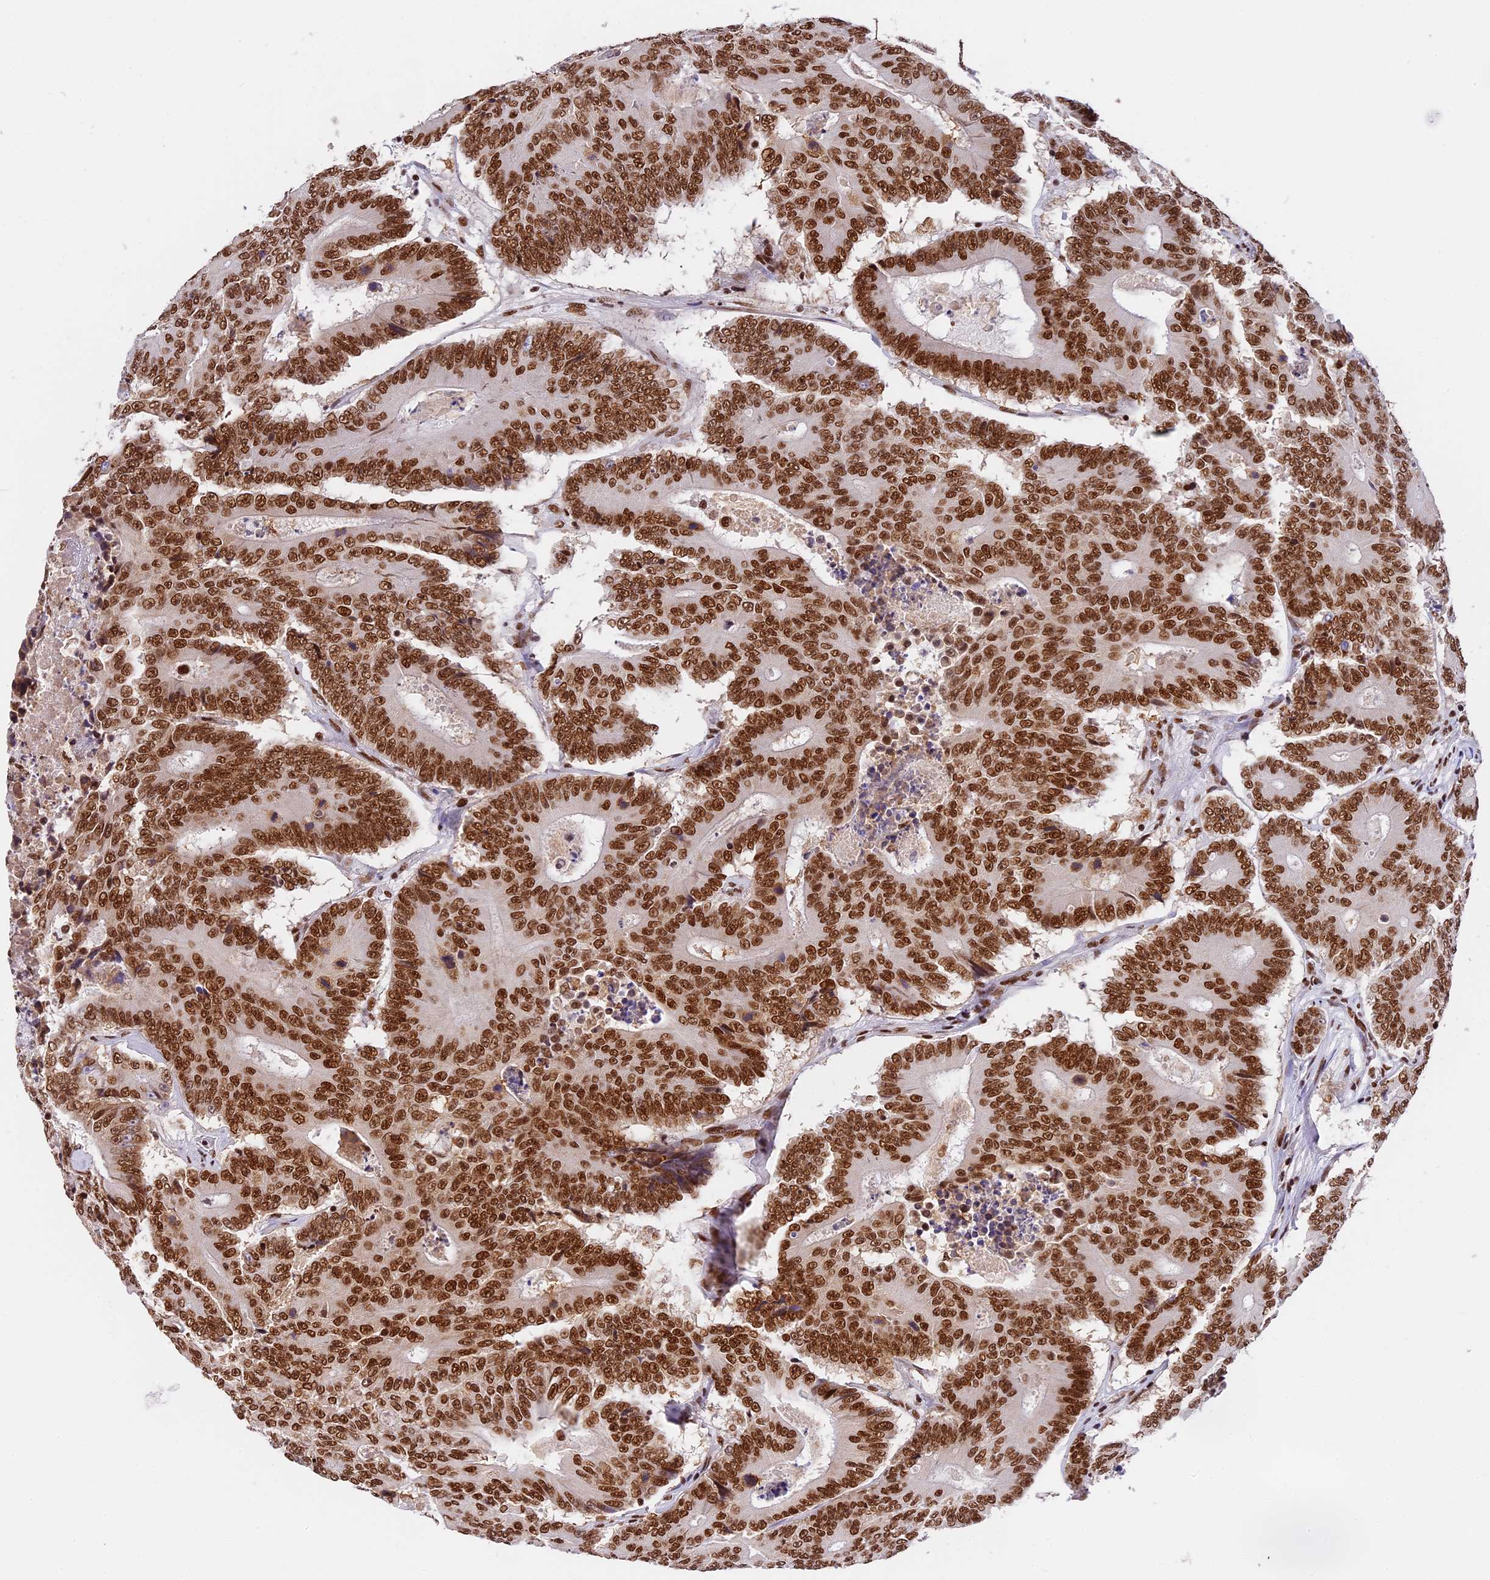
{"staining": {"intensity": "strong", "quantity": ">75%", "location": "nuclear"}, "tissue": "colorectal cancer", "cell_type": "Tumor cells", "image_type": "cancer", "snomed": [{"axis": "morphology", "description": "Adenocarcinoma, NOS"}, {"axis": "topography", "description": "Colon"}], "caption": "Immunohistochemical staining of colorectal cancer exhibits strong nuclear protein positivity in about >75% of tumor cells. Nuclei are stained in blue.", "gene": "SBNO1", "patient": {"sex": "male", "age": 83}}